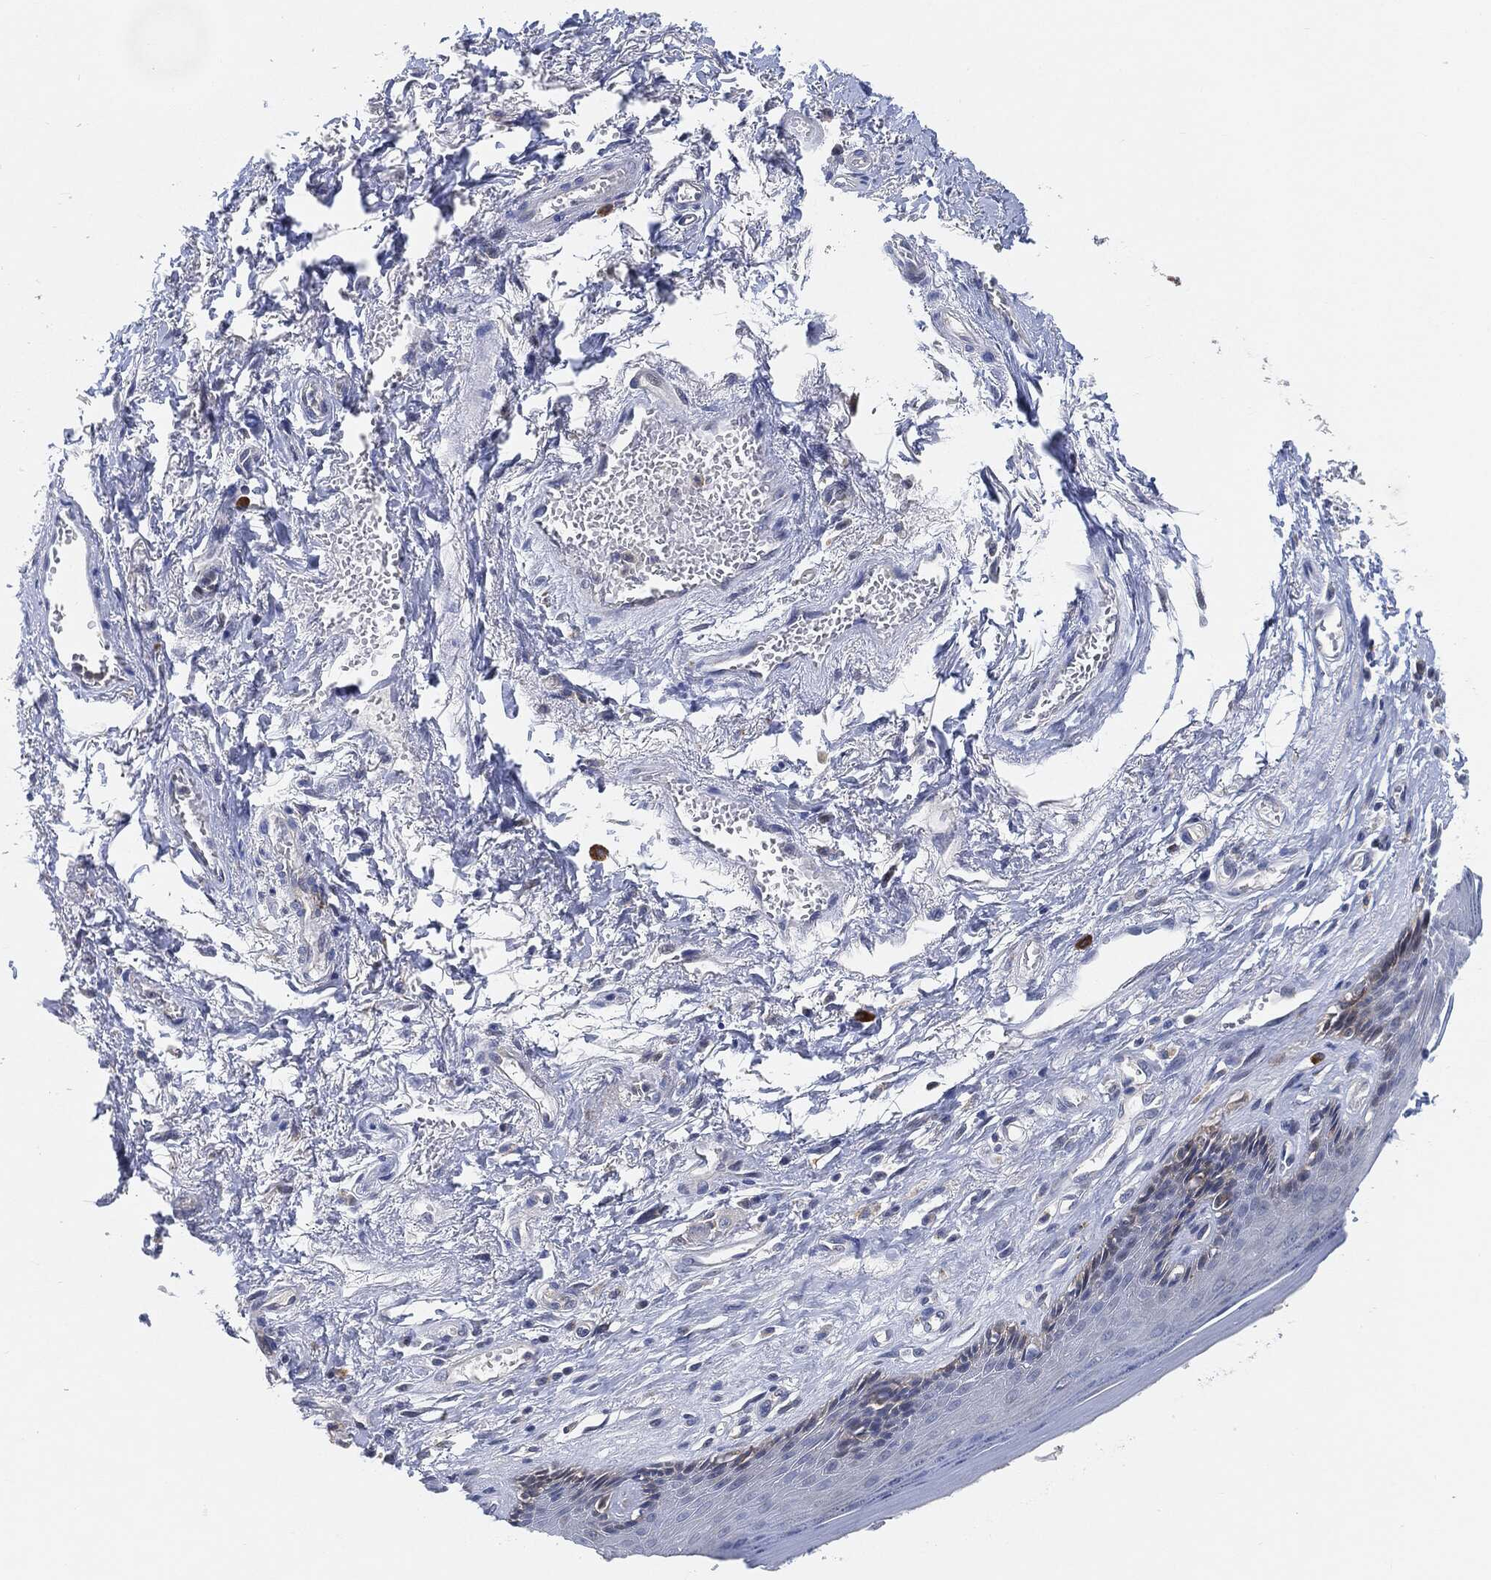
{"staining": {"intensity": "strong", "quantity": "<25%", "location": "cytoplasmic/membranous"}, "tissue": "skin", "cell_type": "Epidermal cells", "image_type": "normal", "snomed": [{"axis": "morphology", "description": "Normal tissue, NOS"}, {"axis": "morphology", "description": "Adenocarcinoma, NOS"}, {"axis": "topography", "description": "Rectum"}, {"axis": "topography", "description": "Anal"}], "caption": "Normal skin was stained to show a protein in brown. There is medium levels of strong cytoplasmic/membranous staining in about <25% of epidermal cells.", "gene": "VSIG4", "patient": {"sex": "female", "age": 68}}